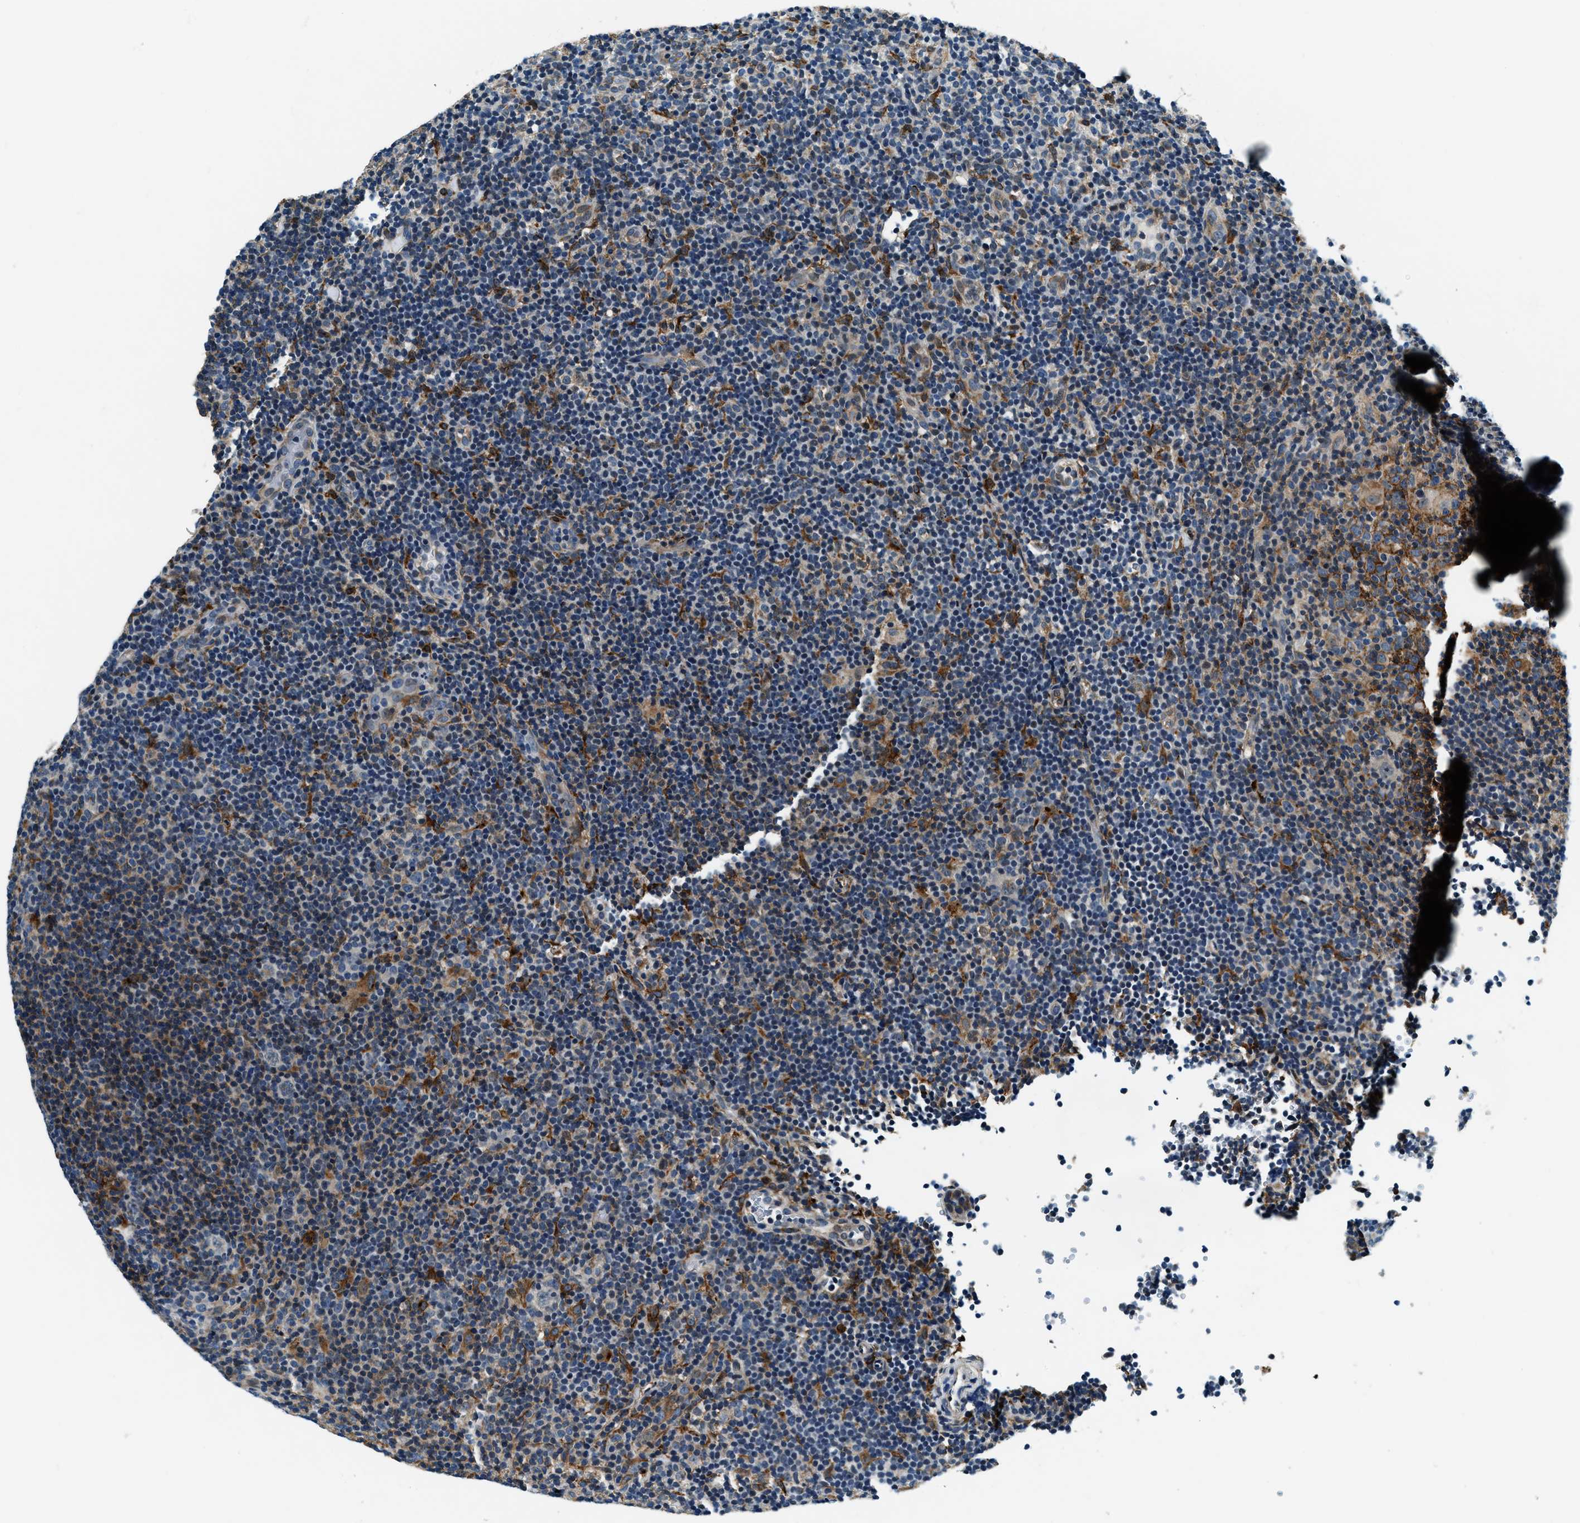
{"staining": {"intensity": "weak", "quantity": "<25%", "location": "cytoplasmic/membranous"}, "tissue": "lymphoma", "cell_type": "Tumor cells", "image_type": "cancer", "snomed": [{"axis": "morphology", "description": "Hodgkin's disease, NOS"}, {"axis": "topography", "description": "Lymph node"}], "caption": "This is an IHC micrograph of Hodgkin's disease. There is no staining in tumor cells.", "gene": "C2orf66", "patient": {"sex": "female", "age": 57}}